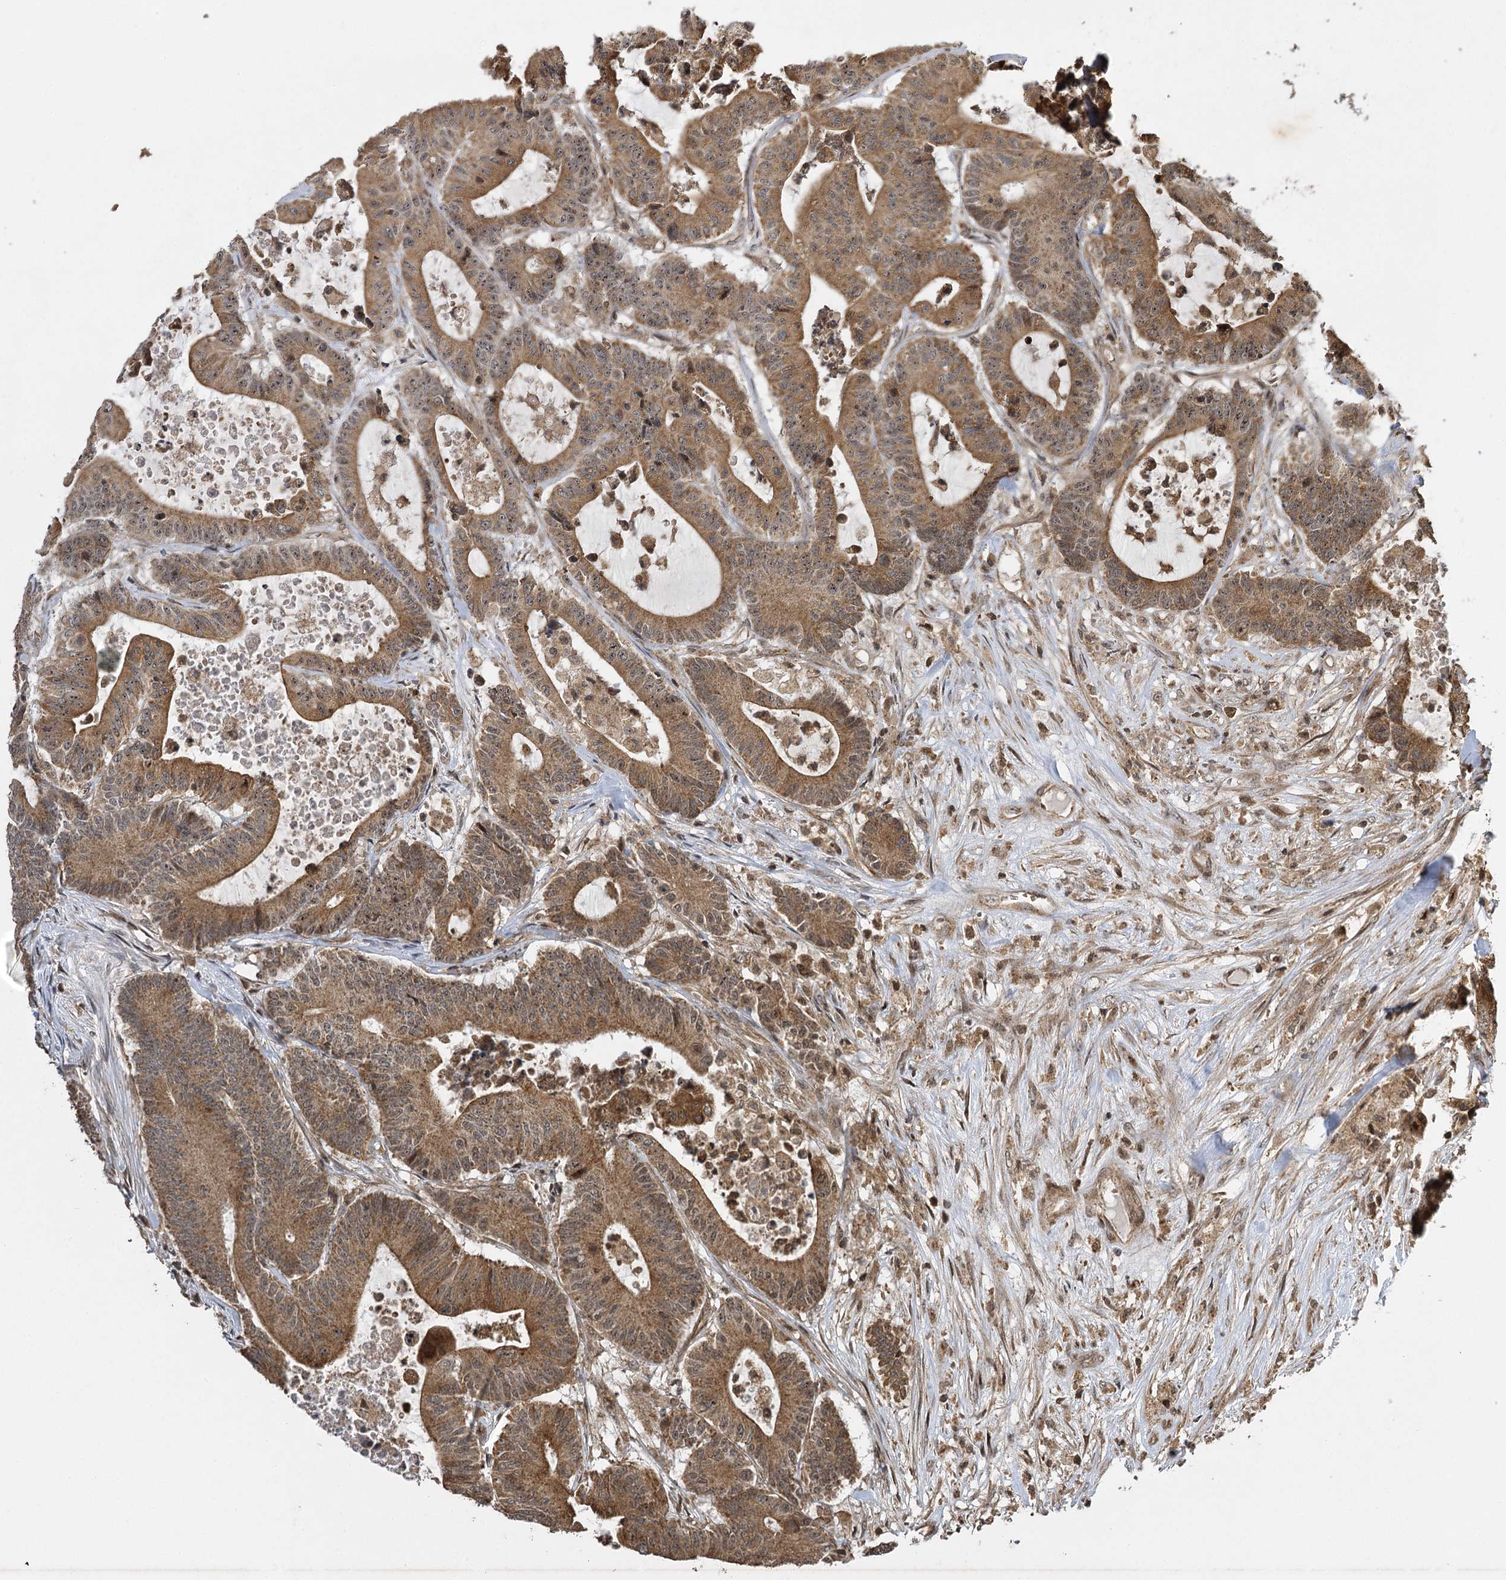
{"staining": {"intensity": "moderate", "quantity": ">75%", "location": "cytoplasmic/membranous,nuclear"}, "tissue": "colorectal cancer", "cell_type": "Tumor cells", "image_type": "cancer", "snomed": [{"axis": "morphology", "description": "Adenocarcinoma, NOS"}, {"axis": "topography", "description": "Colon"}], "caption": "The photomicrograph displays immunohistochemical staining of colorectal cancer (adenocarcinoma). There is moderate cytoplasmic/membranous and nuclear staining is identified in about >75% of tumor cells.", "gene": "IL11RA", "patient": {"sex": "female", "age": 84}}